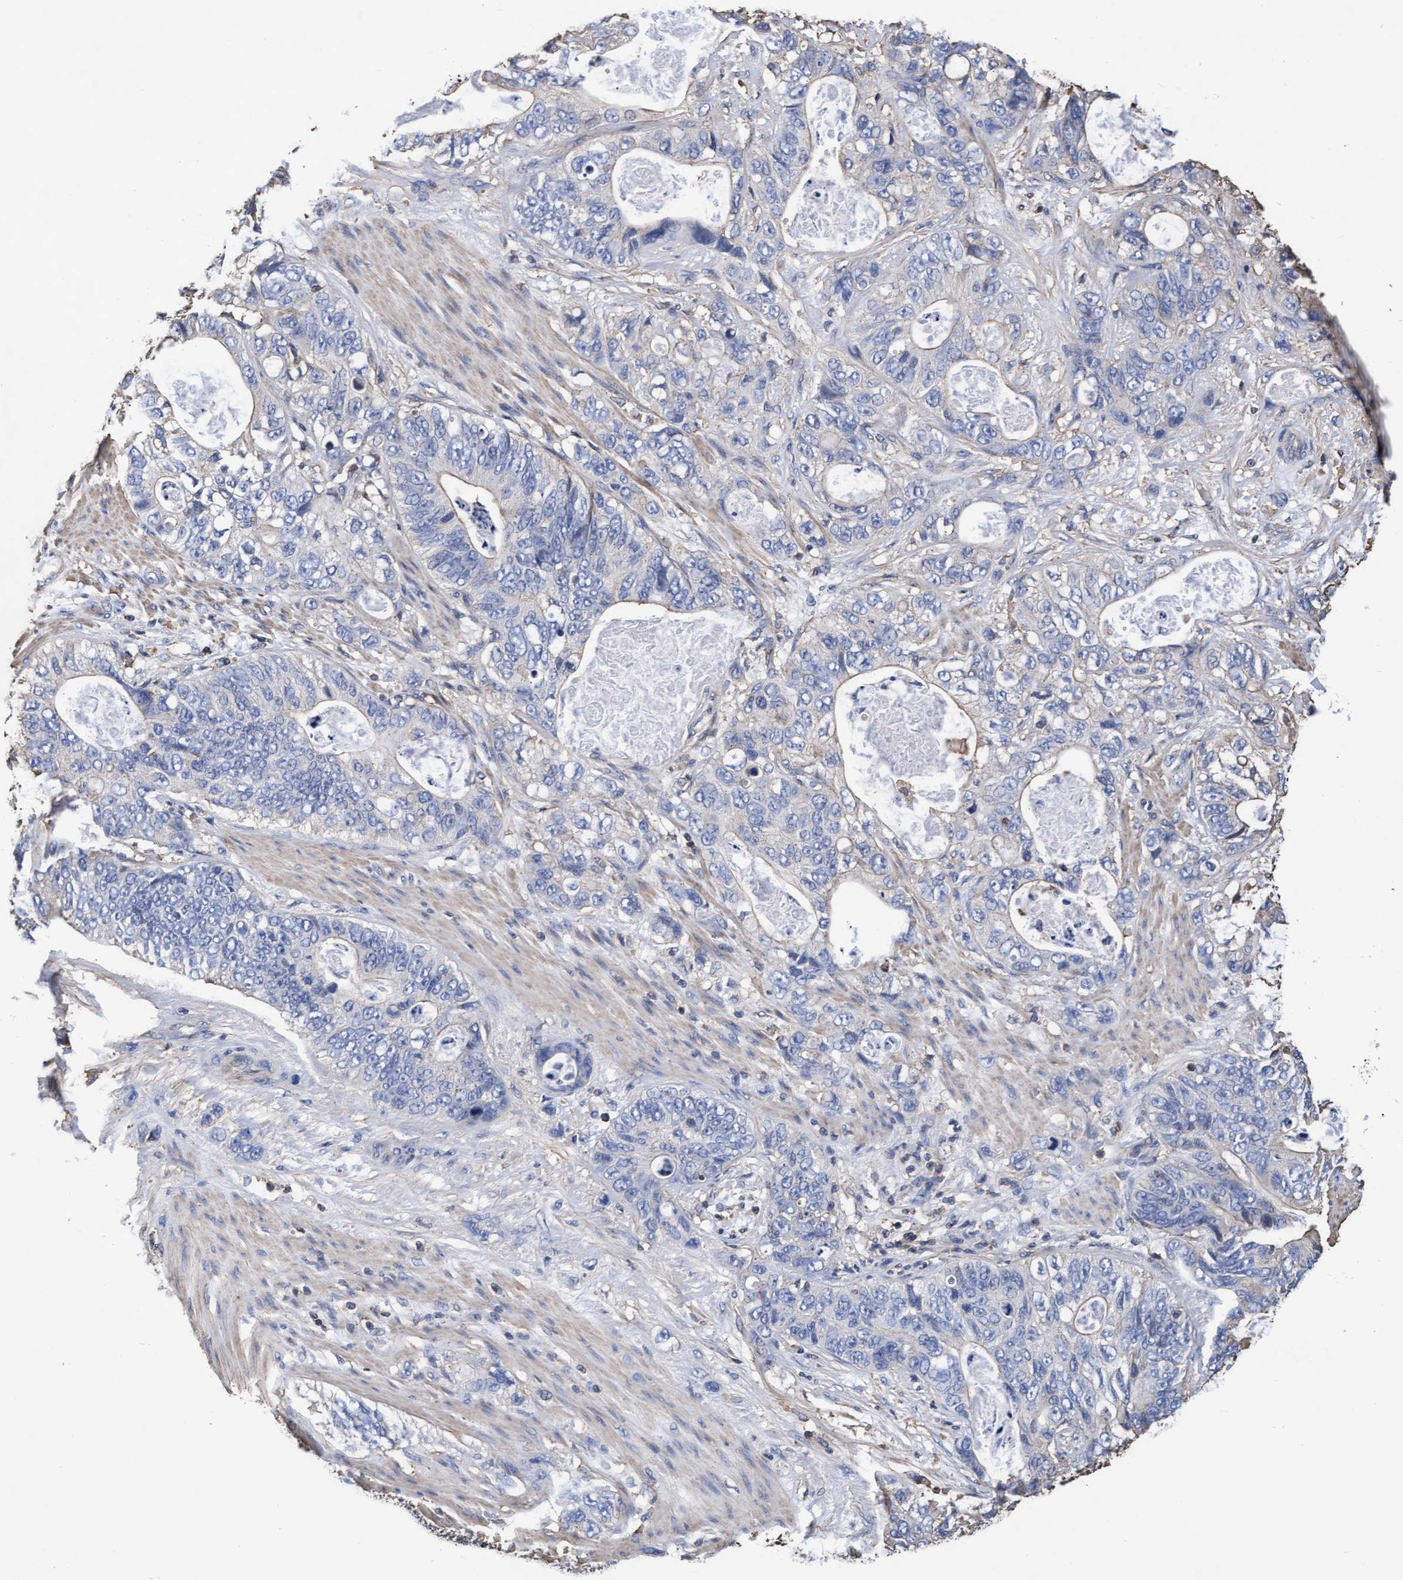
{"staining": {"intensity": "negative", "quantity": "none", "location": "none"}, "tissue": "stomach cancer", "cell_type": "Tumor cells", "image_type": "cancer", "snomed": [{"axis": "morphology", "description": "Normal tissue, NOS"}, {"axis": "morphology", "description": "Adenocarcinoma, NOS"}, {"axis": "topography", "description": "Stomach"}], "caption": "Immunohistochemical staining of human stomach cancer exhibits no significant positivity in tumor cells. (DAB (3,3'-diaminobenzidine) immunohistochemistry with hematoxylin counter stain).", "gene": "GRHPR", "patient": {"sex": "female", "age": 89}}